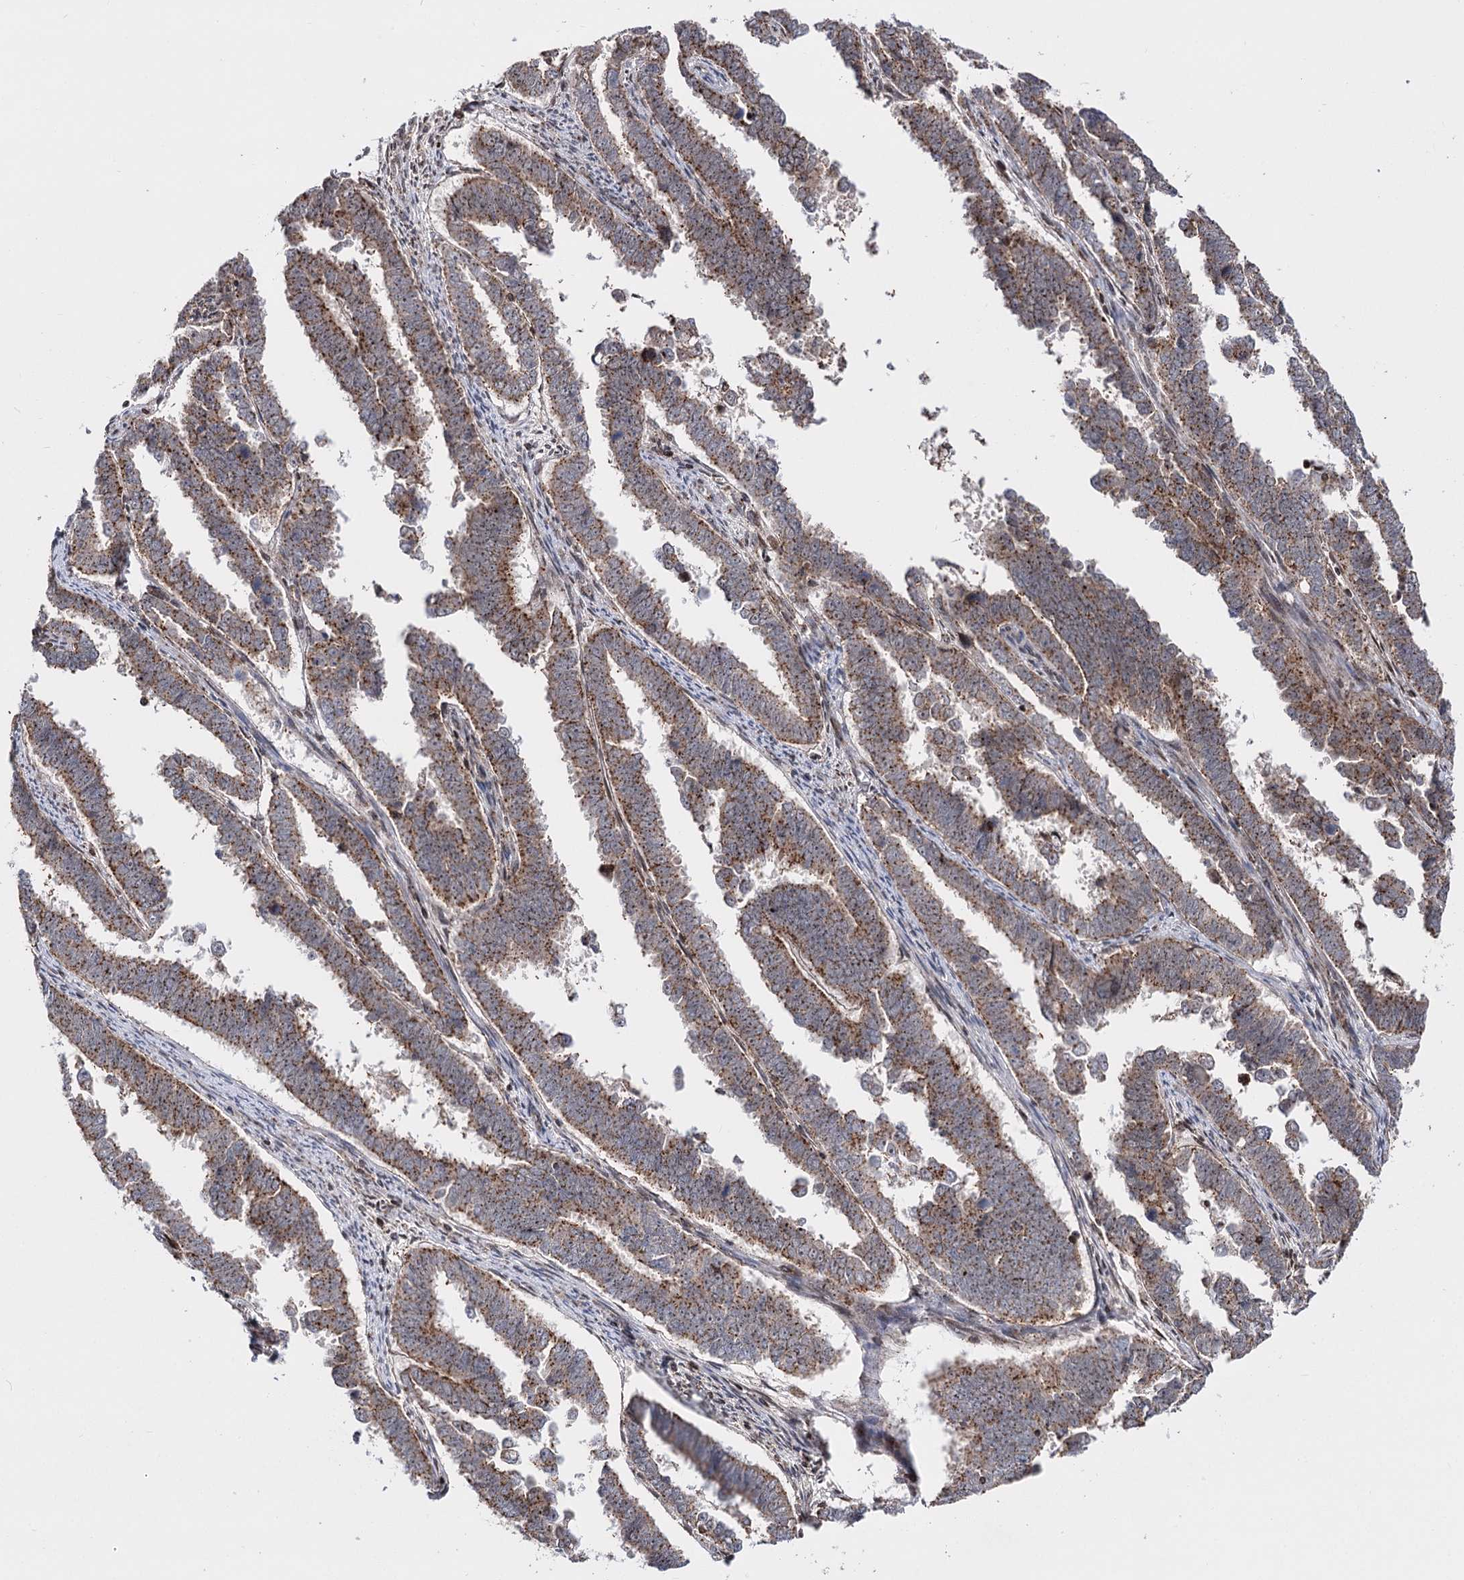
{"staining": {"intensity": "moderate", "quantity": ">75%", "location": "cytoplasmic/membranous"}, "tissue": "endometrial cancer", "cell_type": "Tumor cells", "image_type": "cancer", "snomed": [{"axis": "morphology", "description": "Adenocarcinoma, NOS"}, {"axis": "topography", "description": "Endometrium"}], "caption": "Protein expression analysis of human endometrial adenocarcinoma reveals moderate cytoplasmic/membranous staining in approximately >75% of tumor cells.", "gene": "ZFYVE27", "patient": {"sex": "female", "age": 75}}